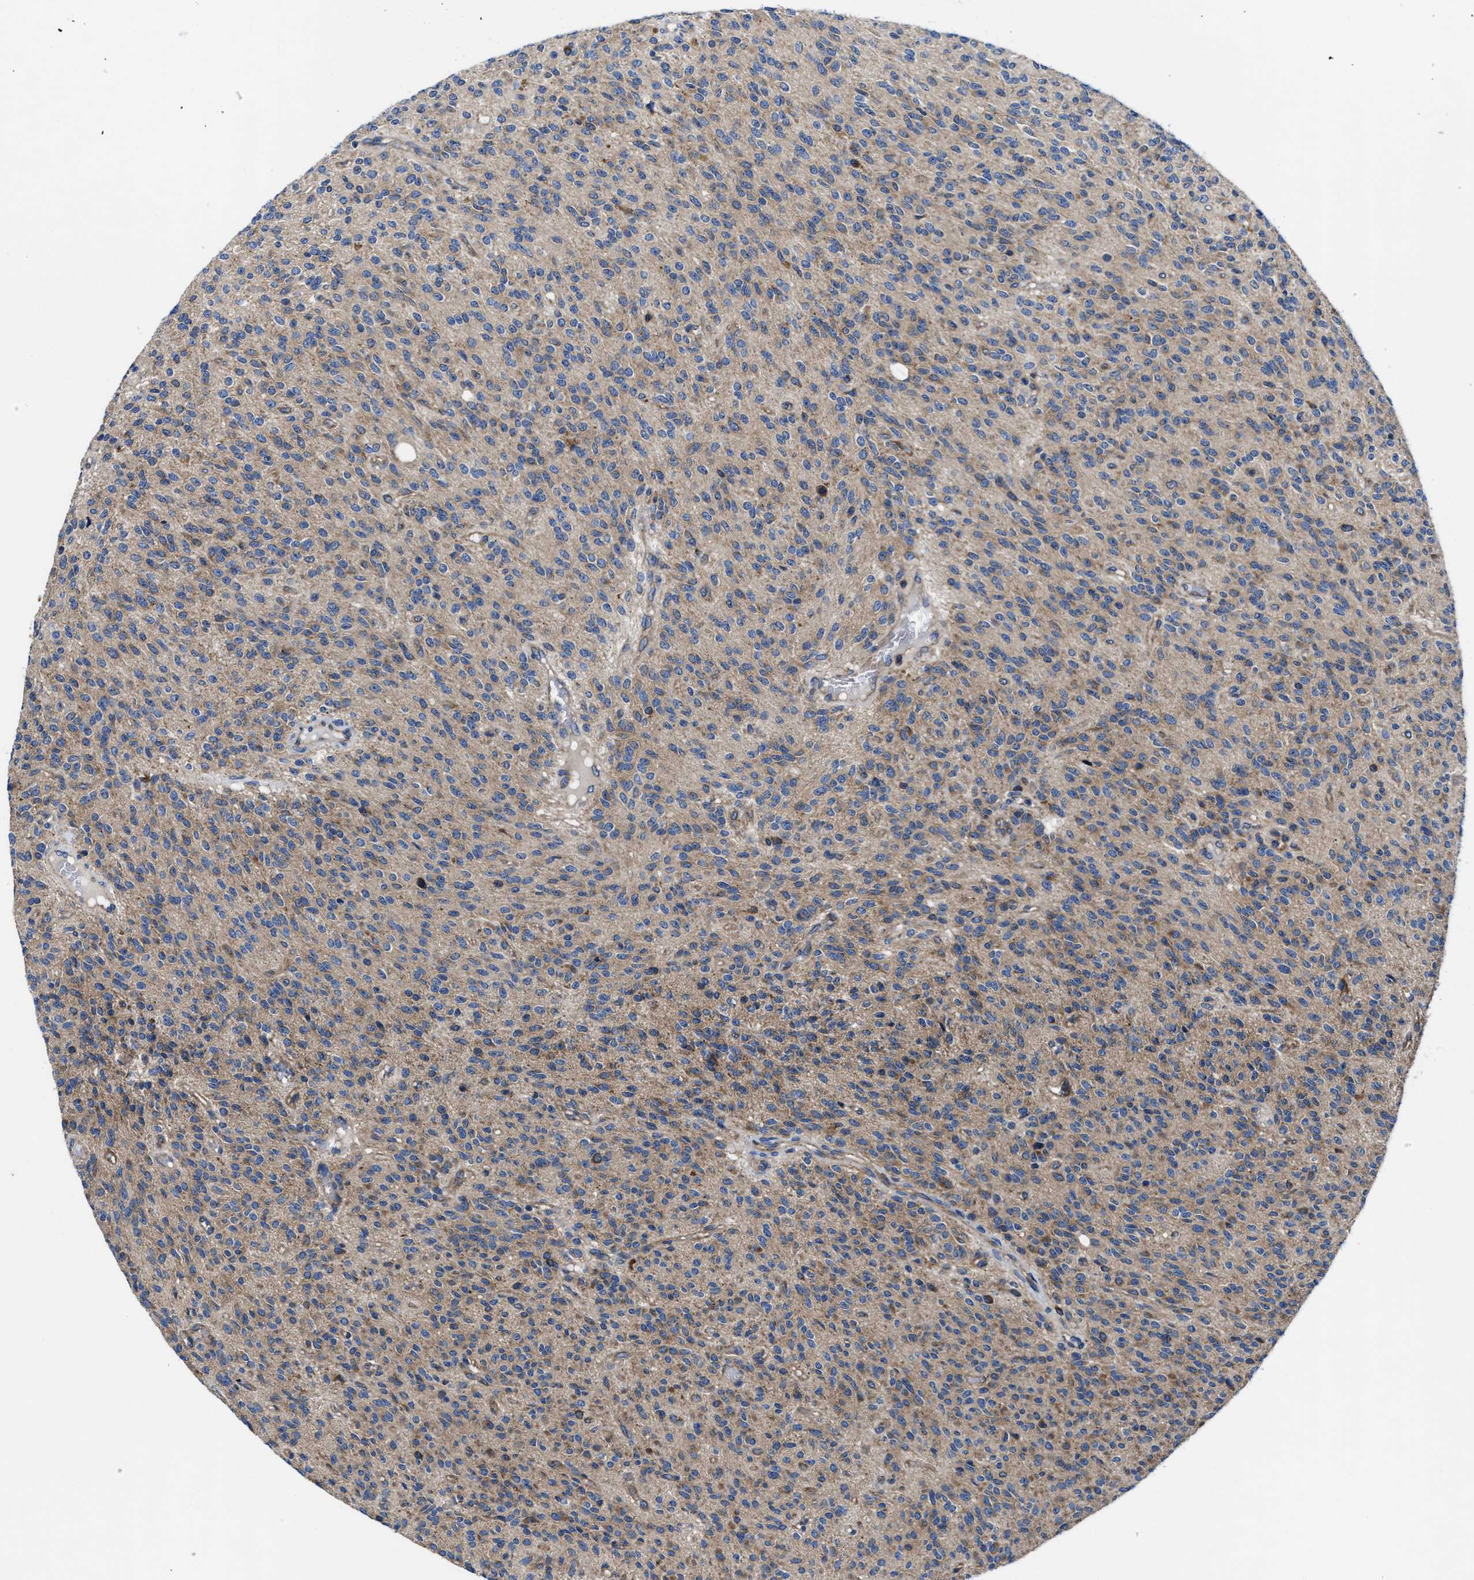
{"staining": {"intensity": "weak", "quantity": "<25%", "location": "cytoplasmic/membranous"}, "tissue": "glioma", "cell_type": "Tumor cells", "image_type": "cancer", "snomed": [{"axis": "morphology", "description": "Glioma, malignant, High grade"}, {"axis": "topography", "description": "Brain"}], "caption": "High-grade glioma (malignant) was stained to show a protein in brown. There is no significant expression in tumor cells.", "gene": "PHLPP1", "patient": {"sex": "male", "age": 34}}